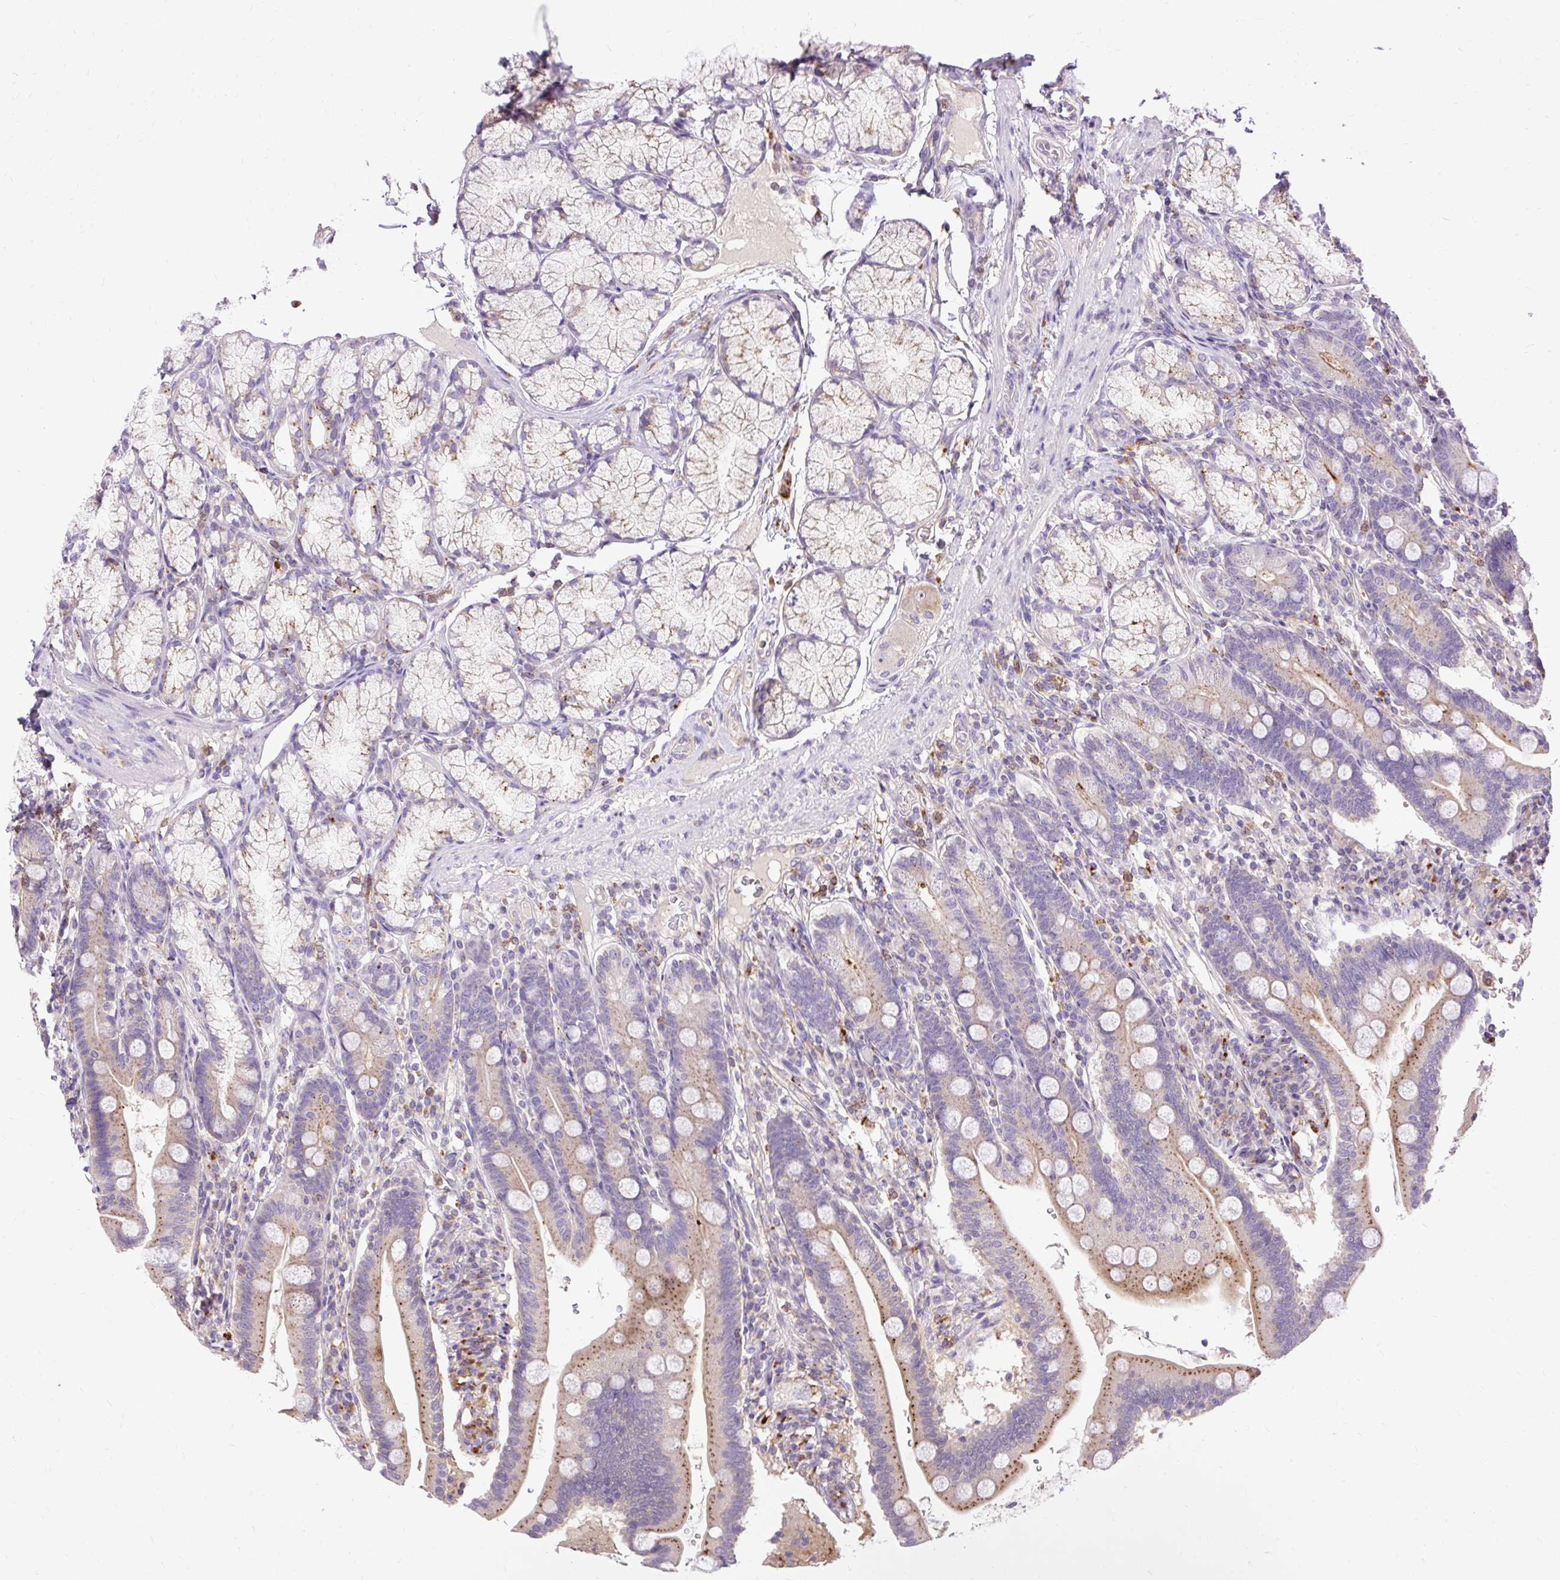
{"staining": {"intensity": "moderate", "quantity": ">75%", "location": "cytoplasmic/membranous"}, "tissue": "duodenum", "cell_type": "Glandular cells", "image_type": "normal", "snomed": [{"axis": "morphology", "description": "Normal tissue, NOS"}, {"axis": "topography", "description": "Duodenum"}], "caption": "The histopathology image demonstrates immunohistochemical staining of benign duodenum. There is moderate cytoplasmic/membranous staining is seen in about >75% of glandular cells. The staining was performed using DAB (3,3'-diaminobenzidine), with brown indicating positive protein expression. Nuclei are stained blue with hematoxylin.", "gene": "HEXB", "patient": {"sex": "female", "age": 67}}